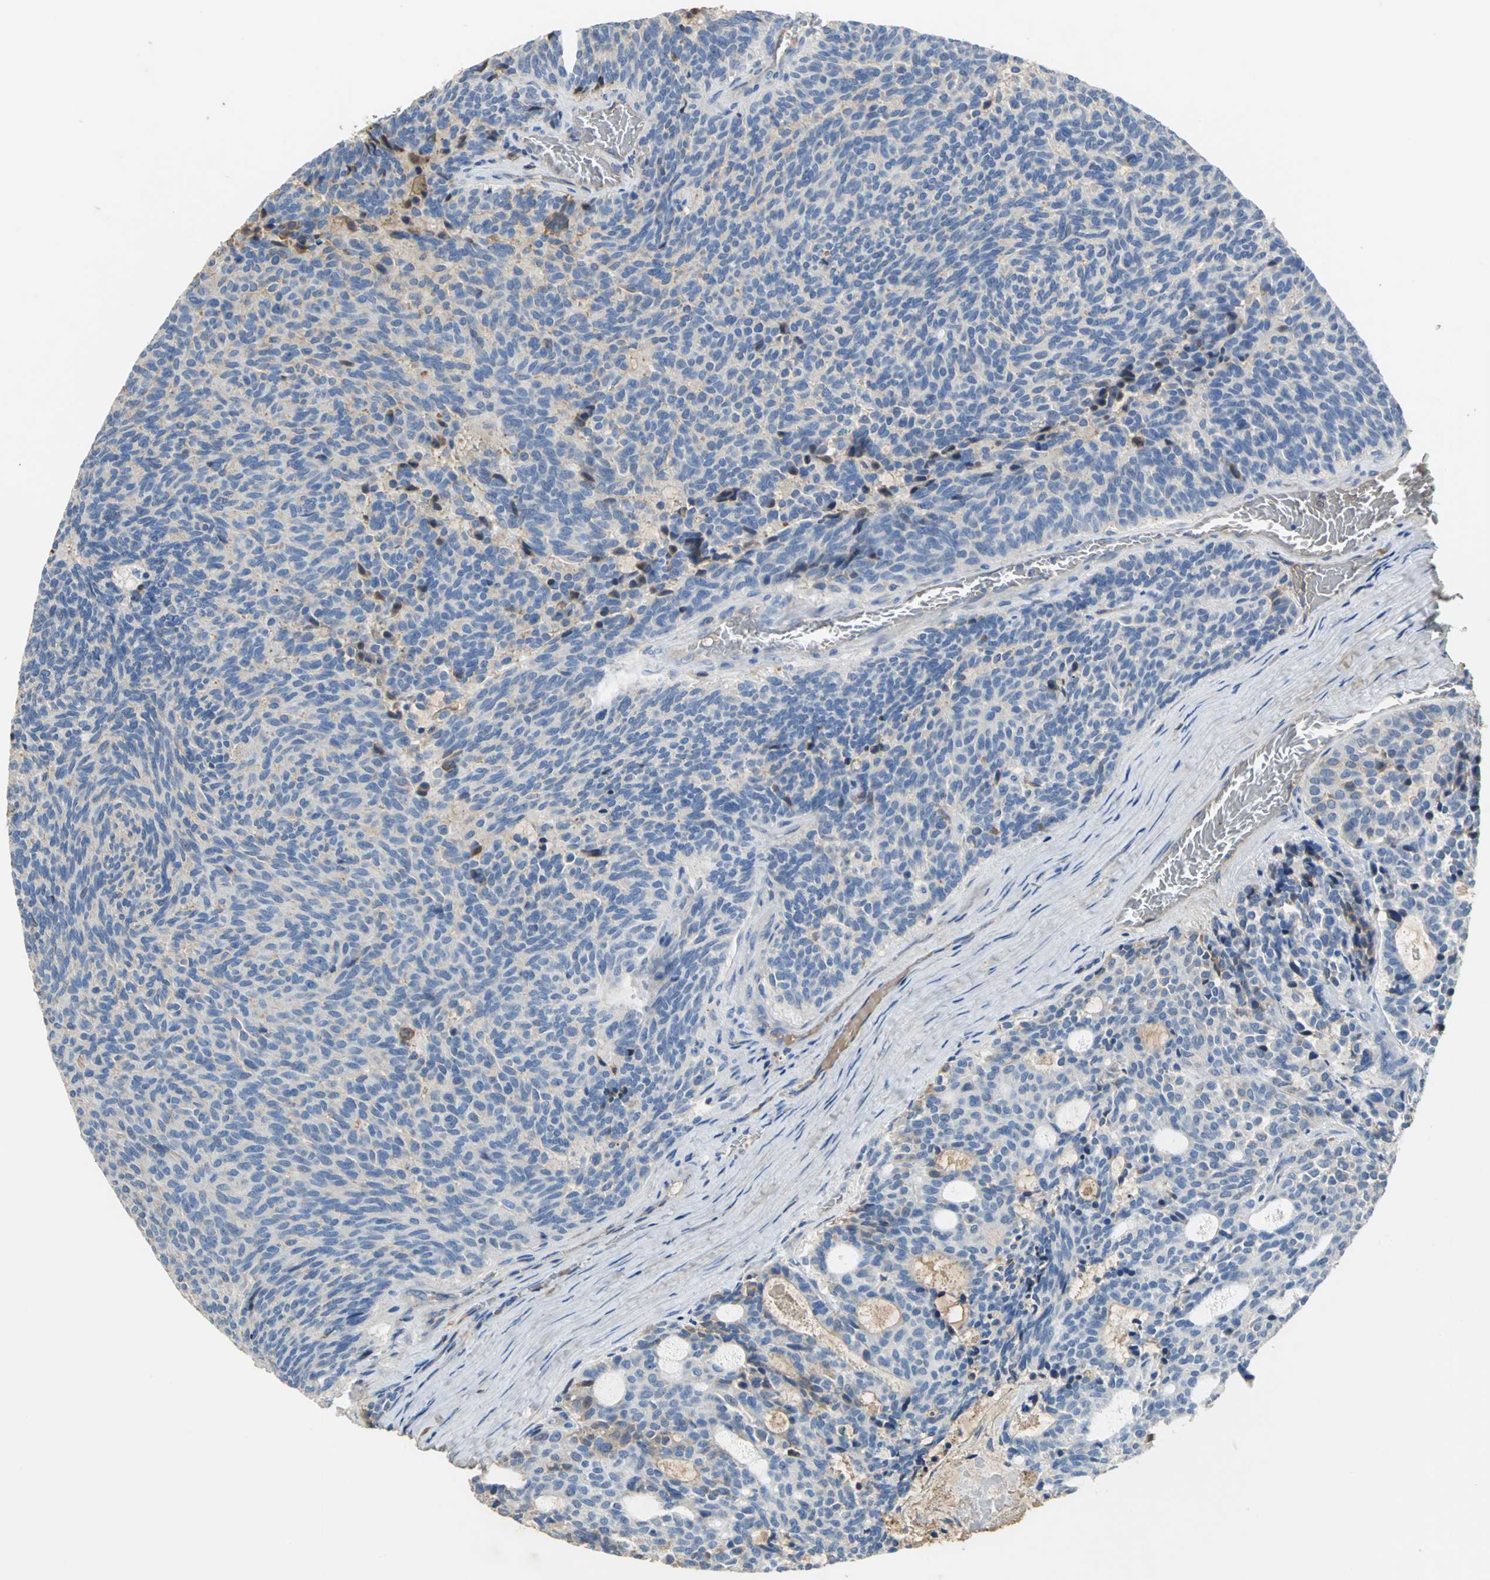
{"staining": {"intensity": "weak", "quantity": "25%-75%", "location": "cytoplasmic/membranous"}, "tissue": "carcinoid", "cell_type": "Tumor cells", "image_type": "cancer", "snomed": [{"axis": "morphology", "description": "Carcinoid, malignant, NOS"}, {"axis": "topography", "description": "Pancreas"}], "caption": "Protein expression analysis of human malignant carcinoid reveals weak cytoplasmic/membranous positivity in about 25%-75% of tumor cells.", "gene": "GYG2", "patient": {"sex": "female", "age": 54}}